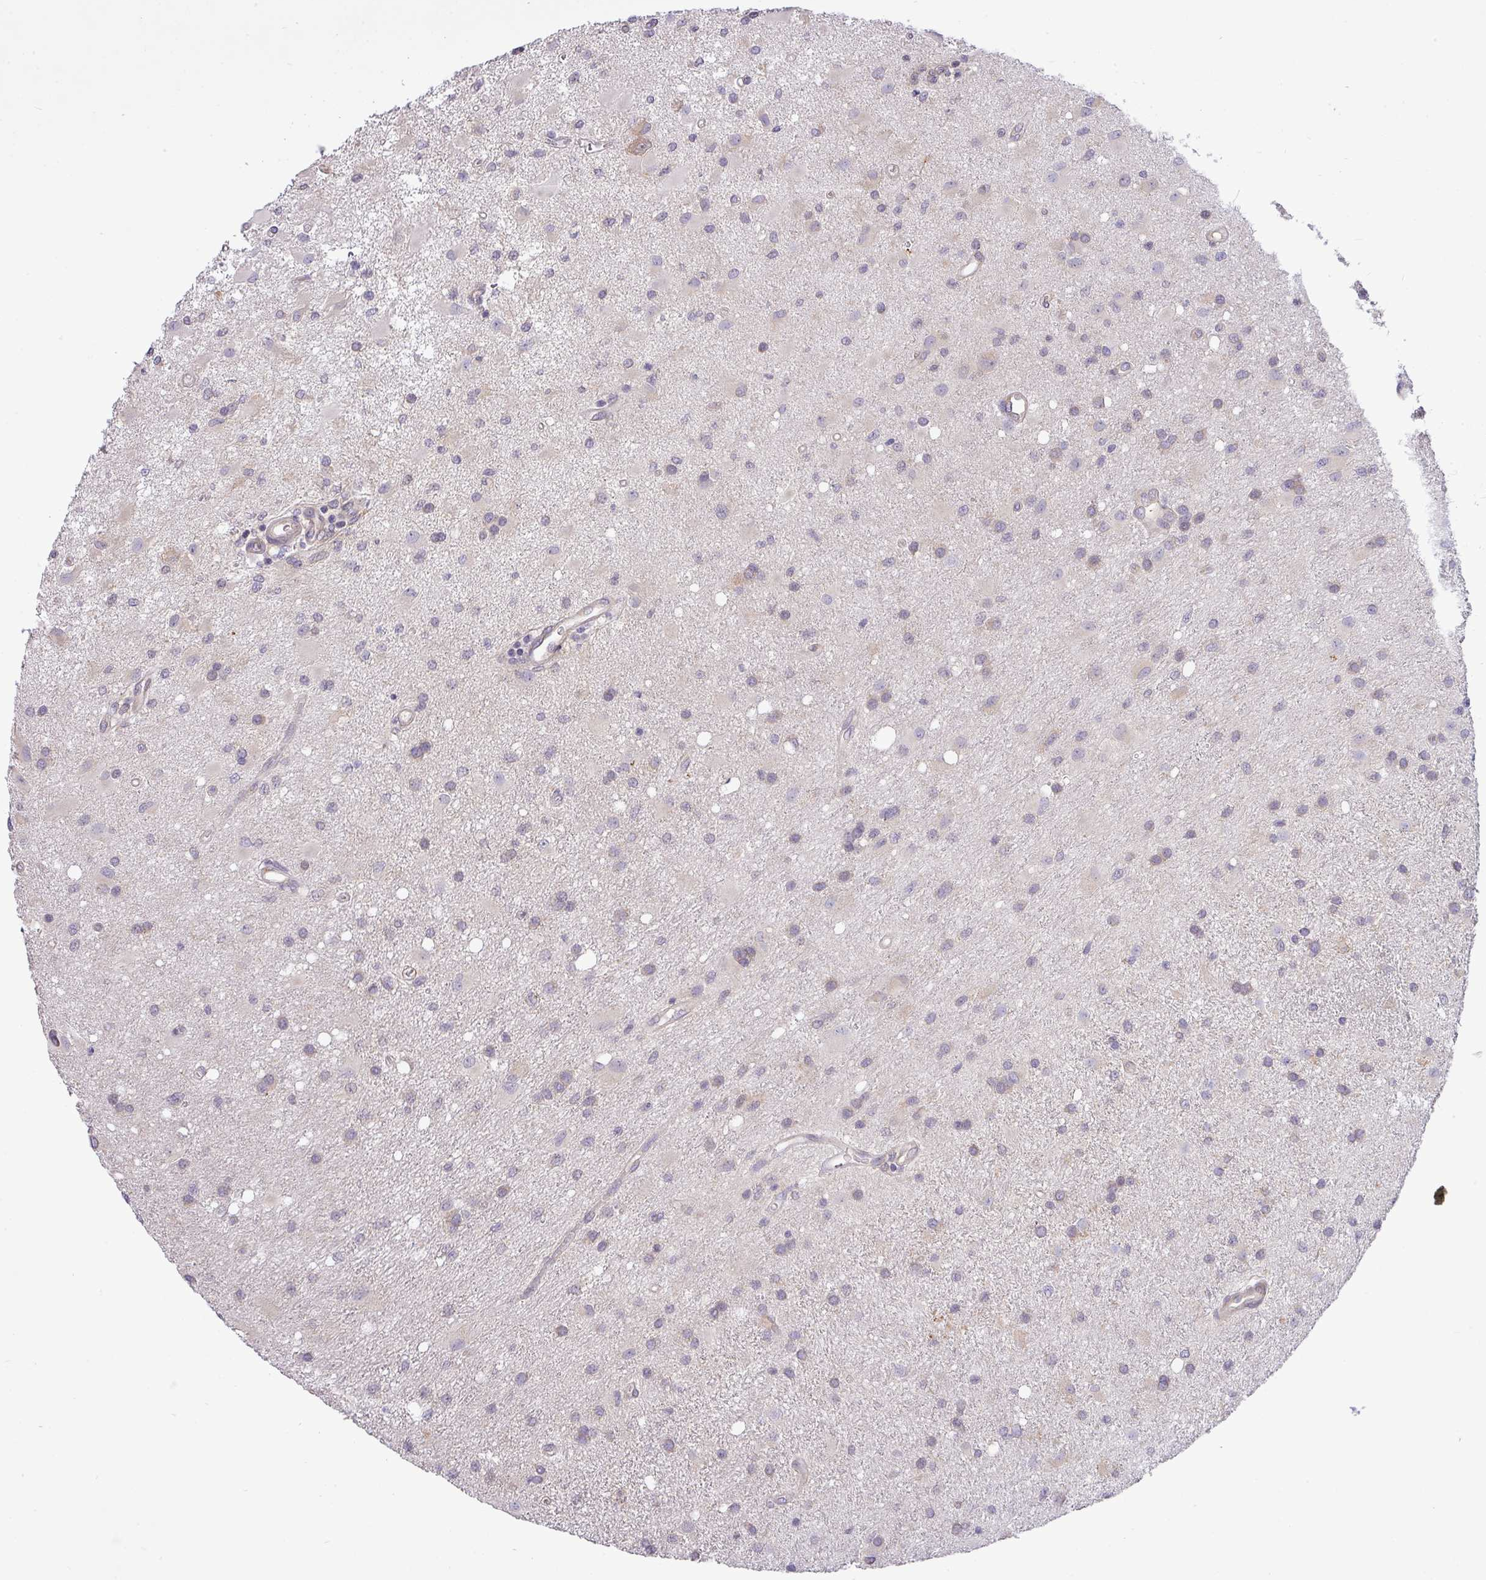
{"staining": {"intensity": "negative", "quantity": "none", "location": "none"}, "tissue": "glioma", "cell_type": "Tumor cells", "image_type": "cancer", "snomed": [{"axis": "morphology", "description": "Glioma, malignant, High grade"}, {"axis": "topography", "description": "Brain"}], "caption": "Tumor cells are negative for protein expression in human glioma.", "gene": "FAM222B", "patient": {"sex": "male", "age": 67}}